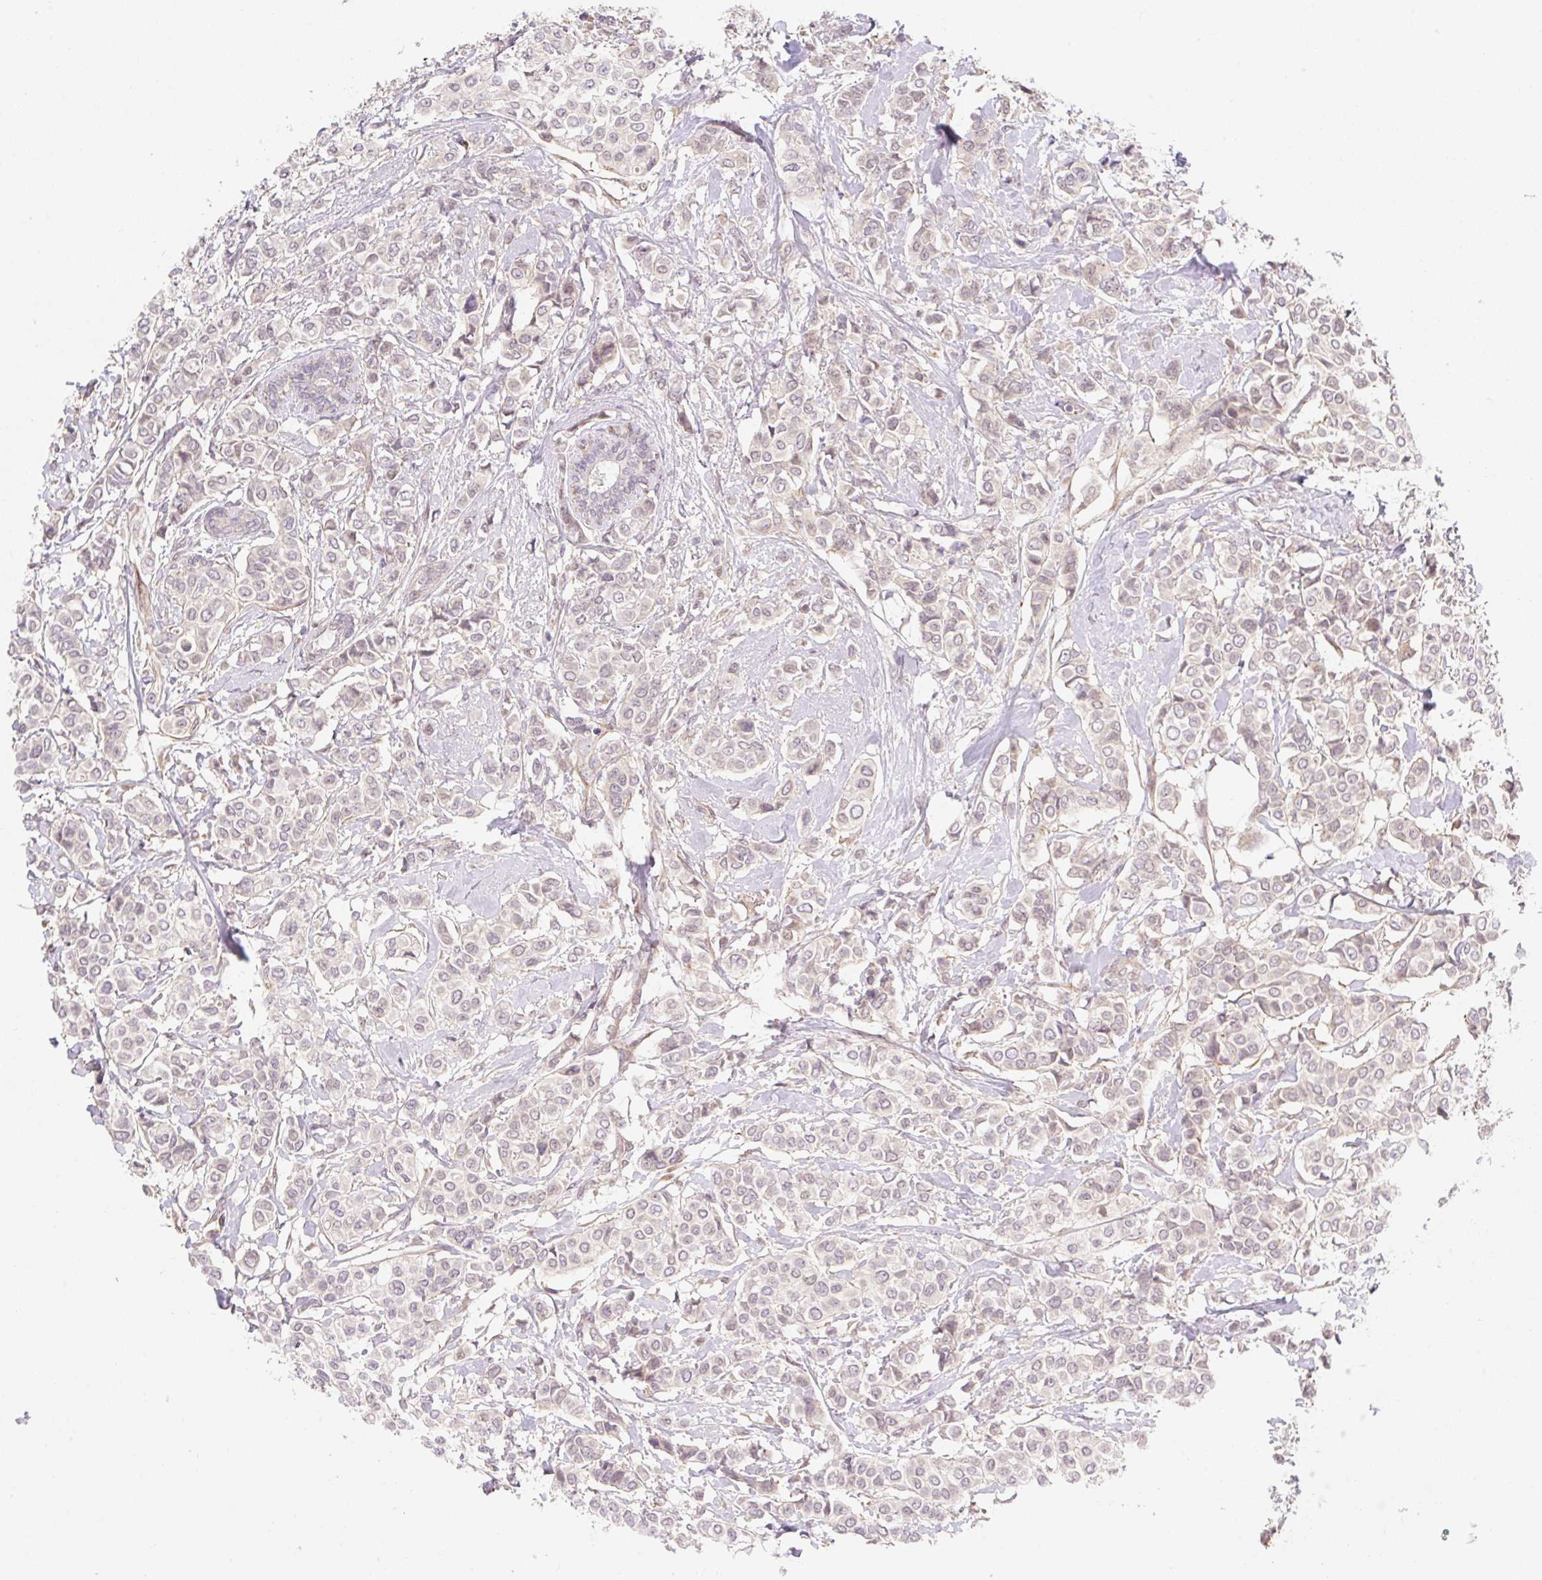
{"staining": {"intensity": "negative", "quantity": "none", "location": "none"}, "tissue": "breast cancer", "cell_type": "Tumor cells", "image_type": "cancer", "snomed": [{"axis": "morphology", "description": "Lobular carcinoma"}, {"axis": "topography", "description": "Breast"}], "caption": "The image demonstrates no significant staining in tumor cells of lobular carcinoma (breast).", "gene": "EMC10", "patient": {"sex": "female", "age": 51}}